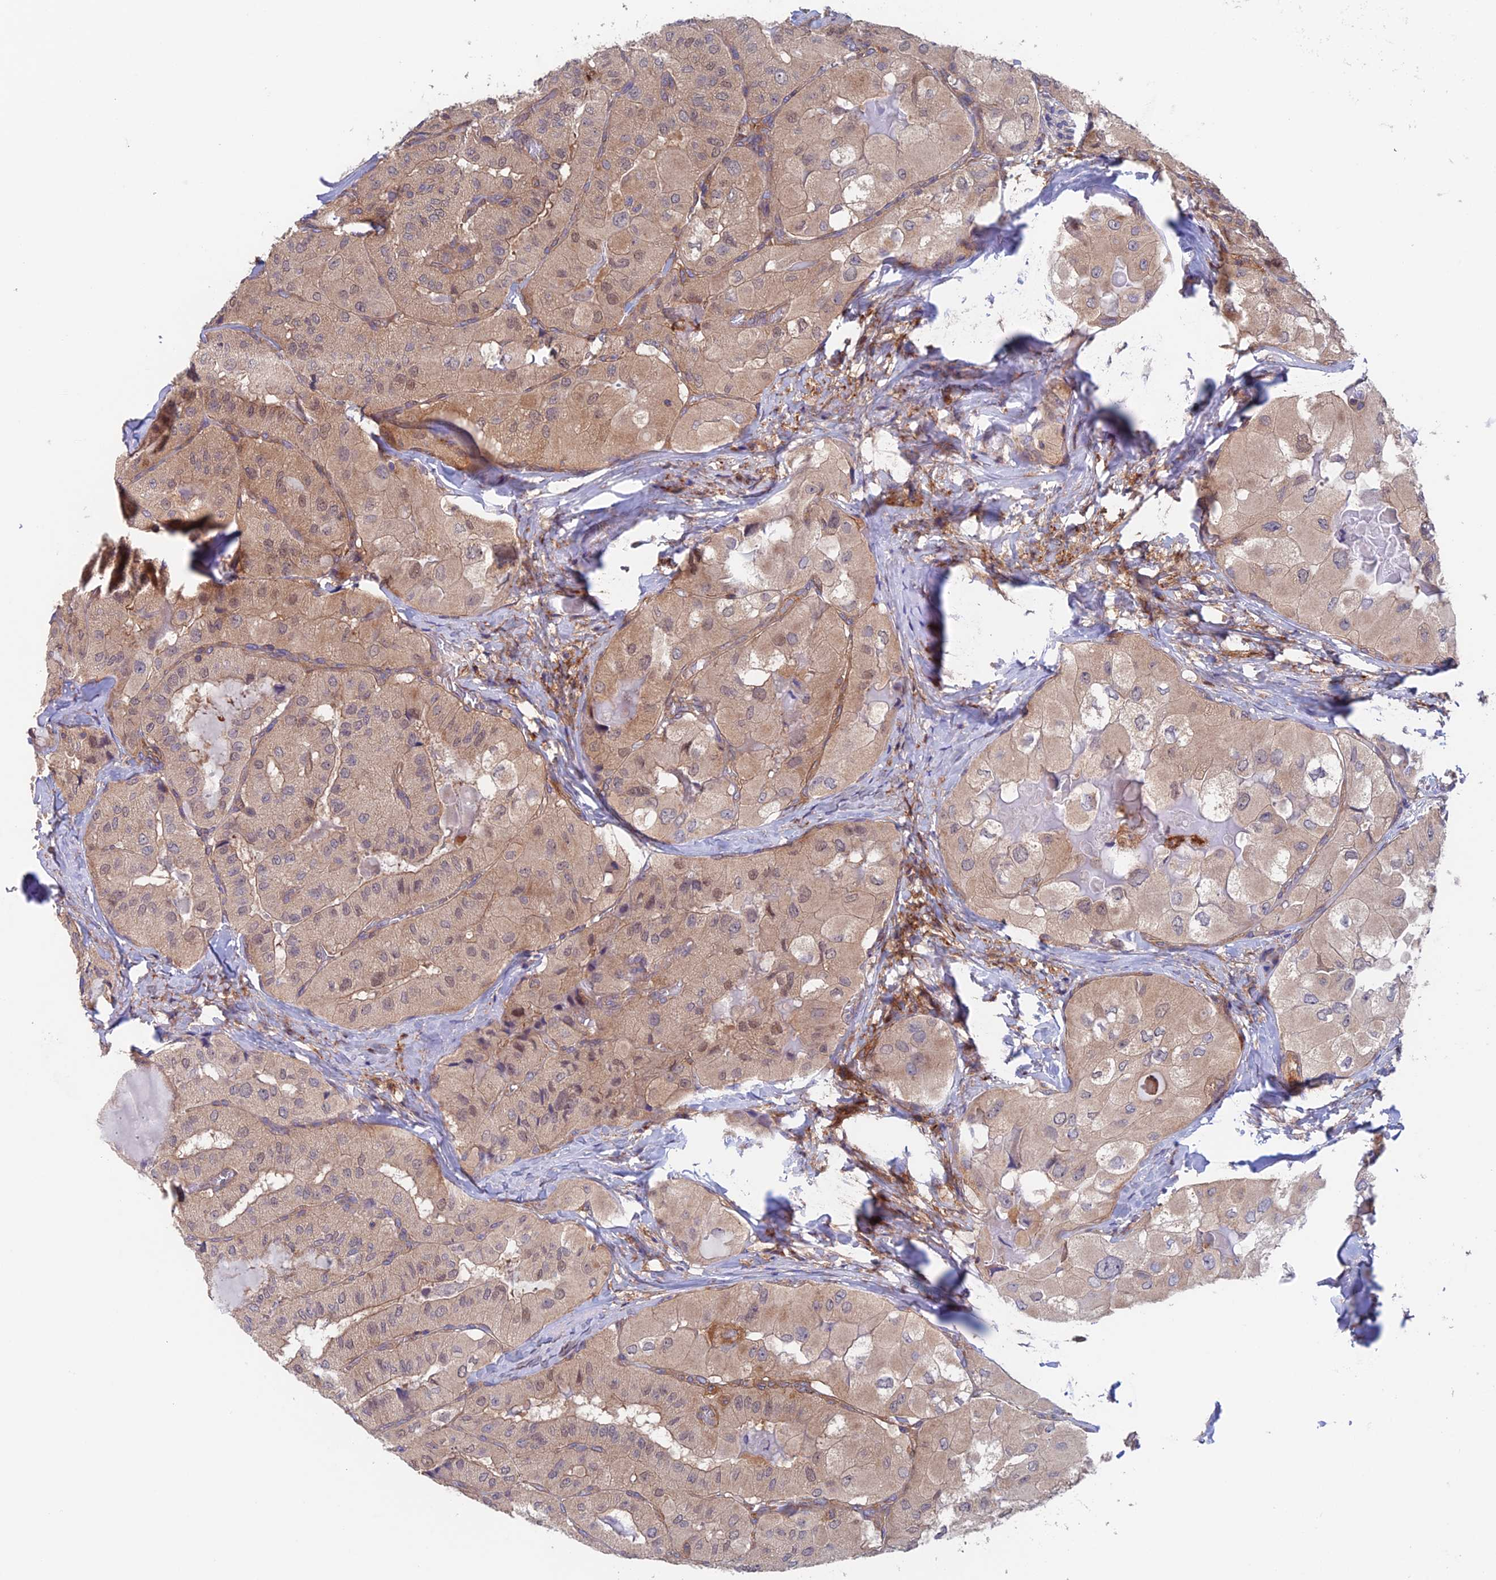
{"staining": {"intensity": "weak", "quantity": ">75%", "location": "cytoplasmic/membranous,nuclear"}, "tissue": "thyroid cancer", "cell_type": "Tumor cells", "image_type": "cancer", "snomed": [{"axis": "morphology", "description": "Normal tissue, NOS"}, {"axis": "morphology", "description": "Papillary adenocarcinoma, NOS"}, {"axis": "topography", "description": "Thyroid gland"}], "caption": "Thyroid cancer (papillary adenocarcinoma) was stained to show a protein in brown. There is low levels of weak cytoplasmic/membranous and nuclear staining in about >75% of tumor cells.", "gene": "NUDT16L1", "patient": {"sex": "female", "age": 59}}